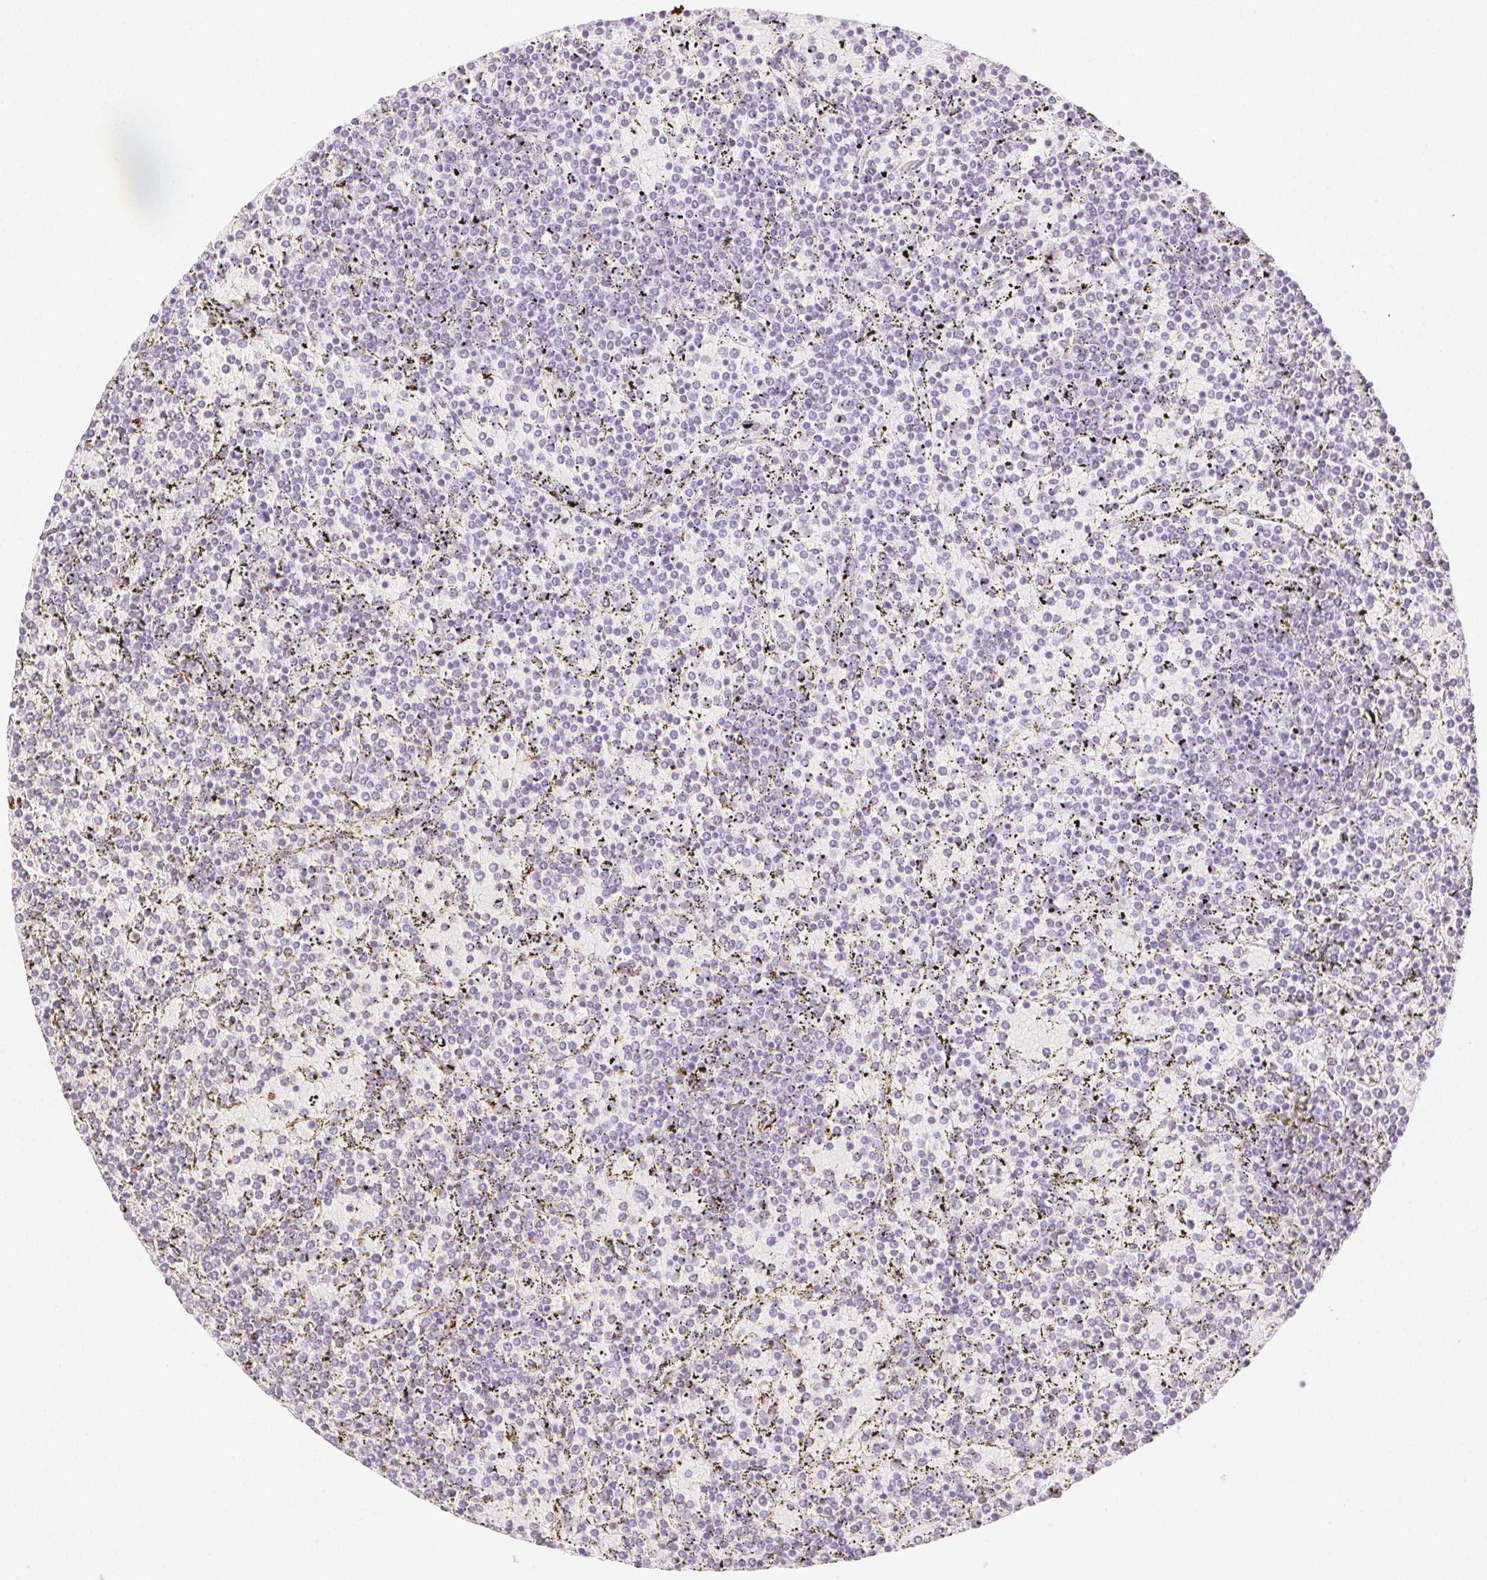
{"staining": {"intensity": "negative", "quantity": "none", "location": "none"}, "tissue": "lymphoma", "cell_type": "Tumor cells", "image_type": "cancer", "snomed": [{"axis": "morphology", "description": "Malignant lymphoma, non-Hodgkin's type, Low grade"}, {"axis": "topography", "description": "Spleen"}], "caption": "Immunohistochemistry of malignant lymphoma, non-Hodgkin's type (low-grade) demonstrates no staining in tumor cells.", "gene": "SPACA4", "patient": {"sex": "female", "age": 77}}